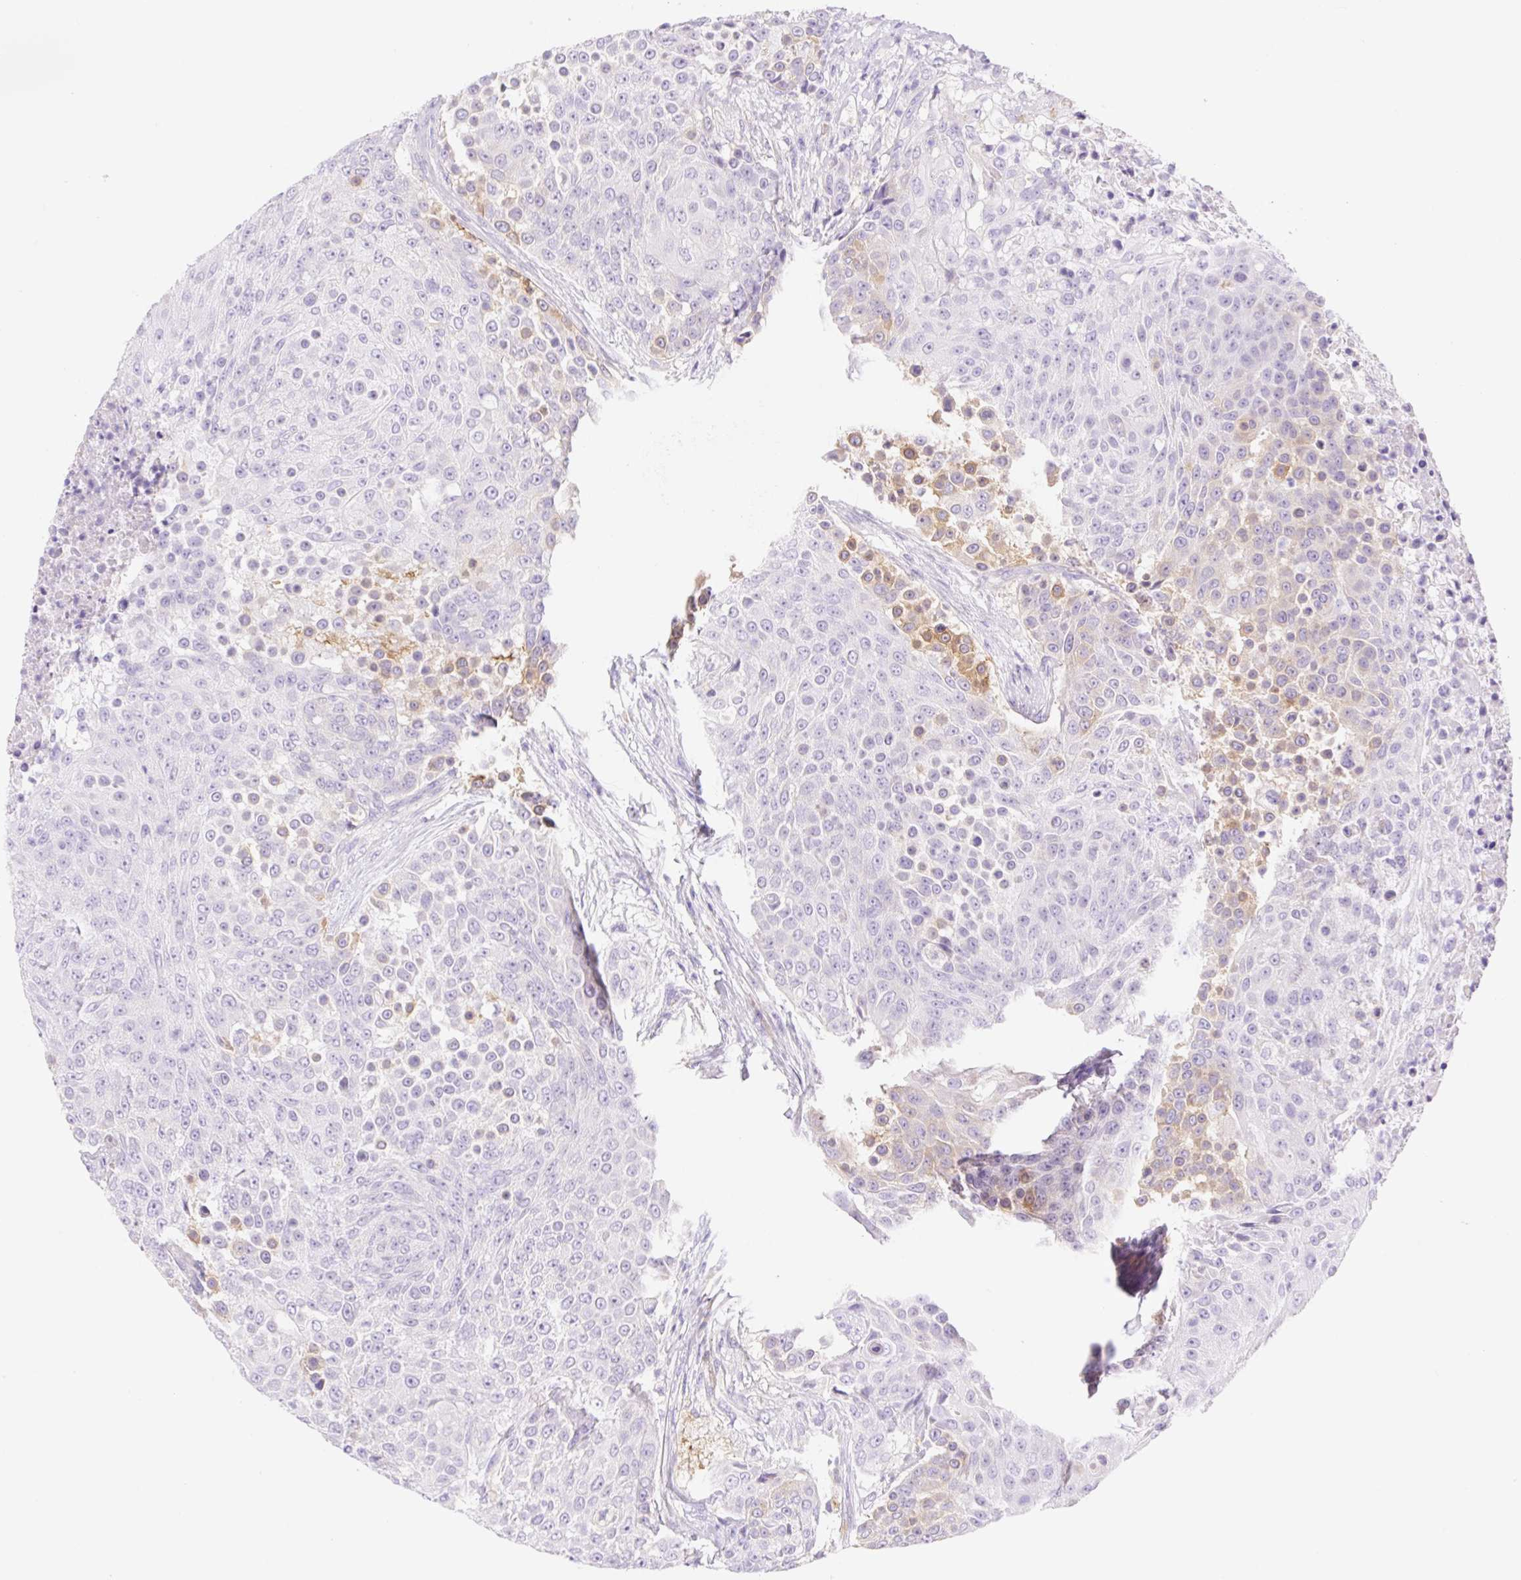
{"staining": {"intensity": "moderate", "quantity": "<25%", "location": "cytoplasmic/membranous"}, "tissue": "urothelial cancer", "cell_type": "Tumor cells", "image_type": "cancer", "snomed": [{"axis": "morphology", "description": "Urothelial carcinoma, High grade"}, {"axis": "topography", "description": "Urinary bladder"}], "caption": "Immunohistochemical staining of human high-grade urothelial carcinoma demonstrates low levels of moderate cytoplasmic/membranous protein expression in approximately <25% of tumor cells.", "gene": "DENND5A", "patient": {"sex": "female", "age": 63}}